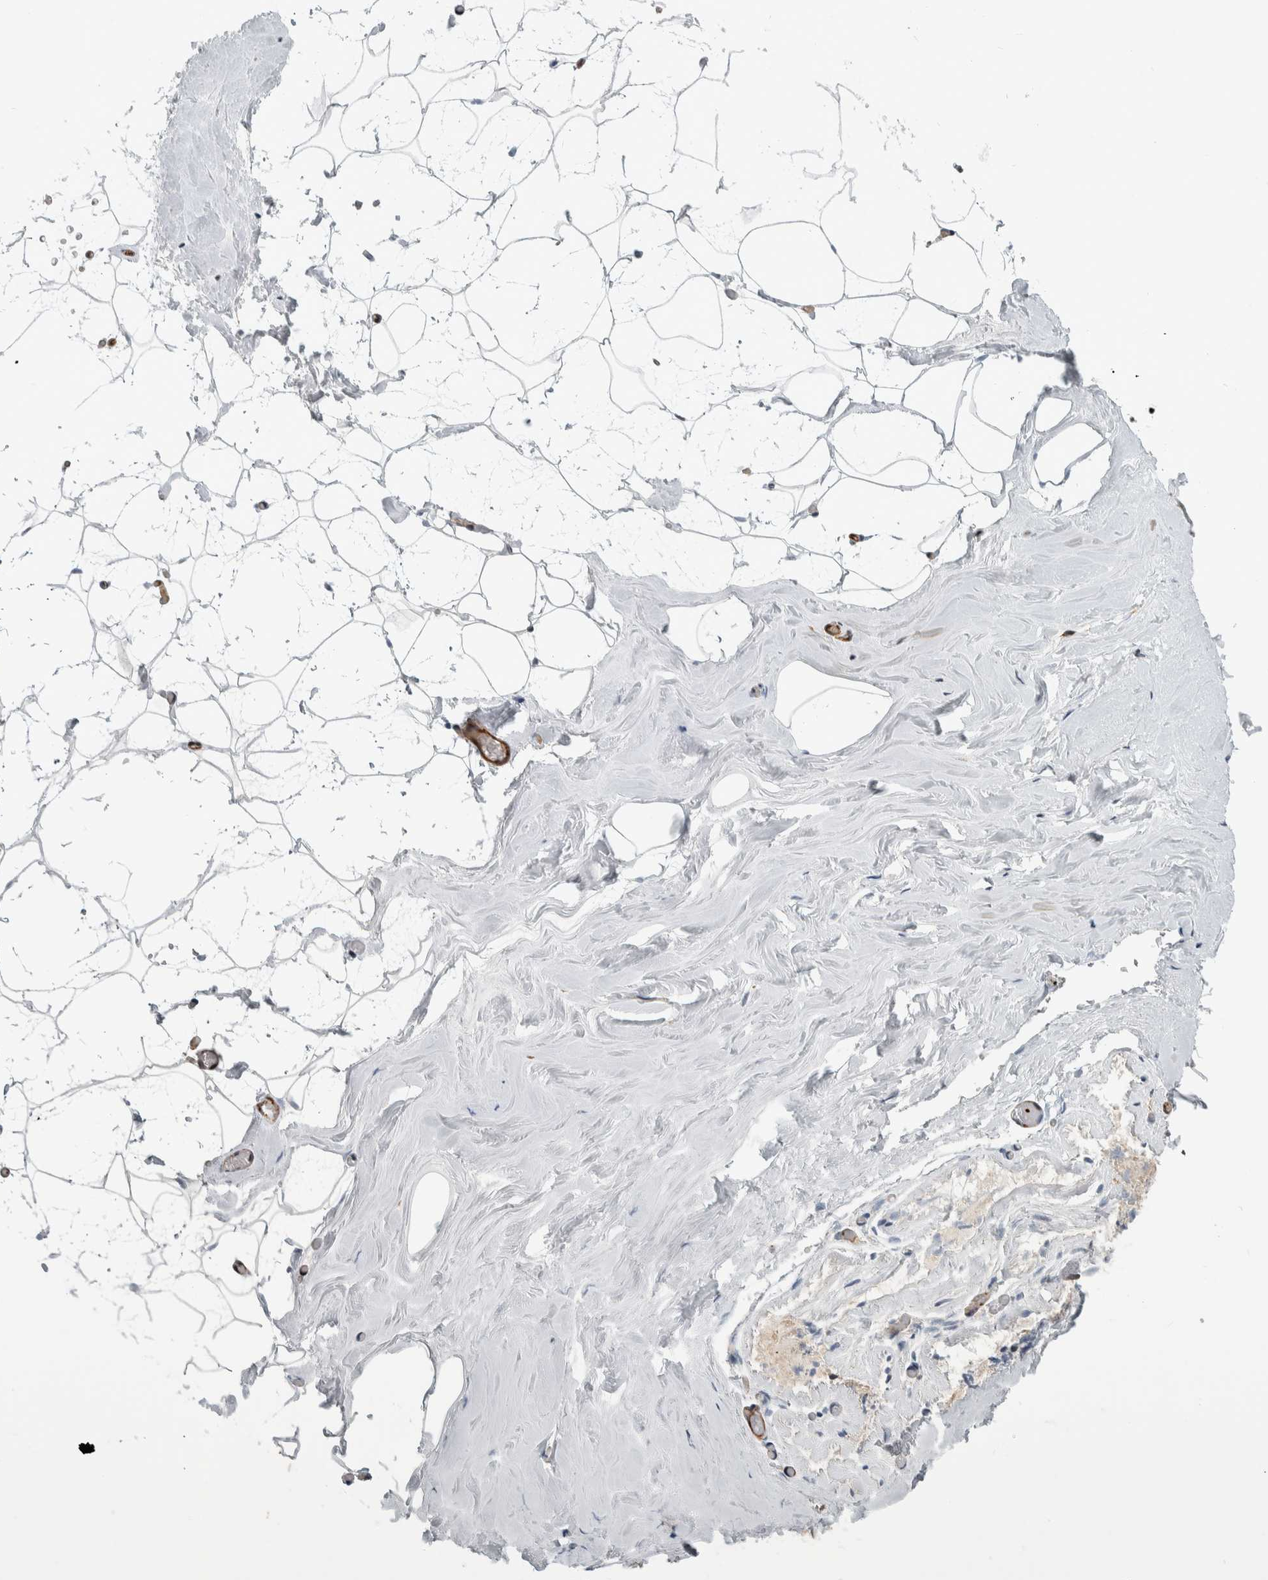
{"staining": {"intensity": "negative", "quantity": "none", "location": "none"}, "tissue": "adipose tissue", "cell_type": "Adipocytes", "image_type": "normal", "snomed": [{"axis": "morphology", "description": "Normal tissue, NOS"}, {"axis": "morphology", "description": "Fibrosis, NOS"}, {"axis": "topography", "description": "Breast"}, {"axis": "topography", "description": "Adipose tissue"}], "caption": "Image shows no significant protein staining in adipocytes of benign adipose tissue. (Brightfield microscopy of DAB (3,3'-diaminobenzidine) immunohistochemistry at high magnification).", "gene": "MSL1", "patient": {"sex": "female", "age": 39}}